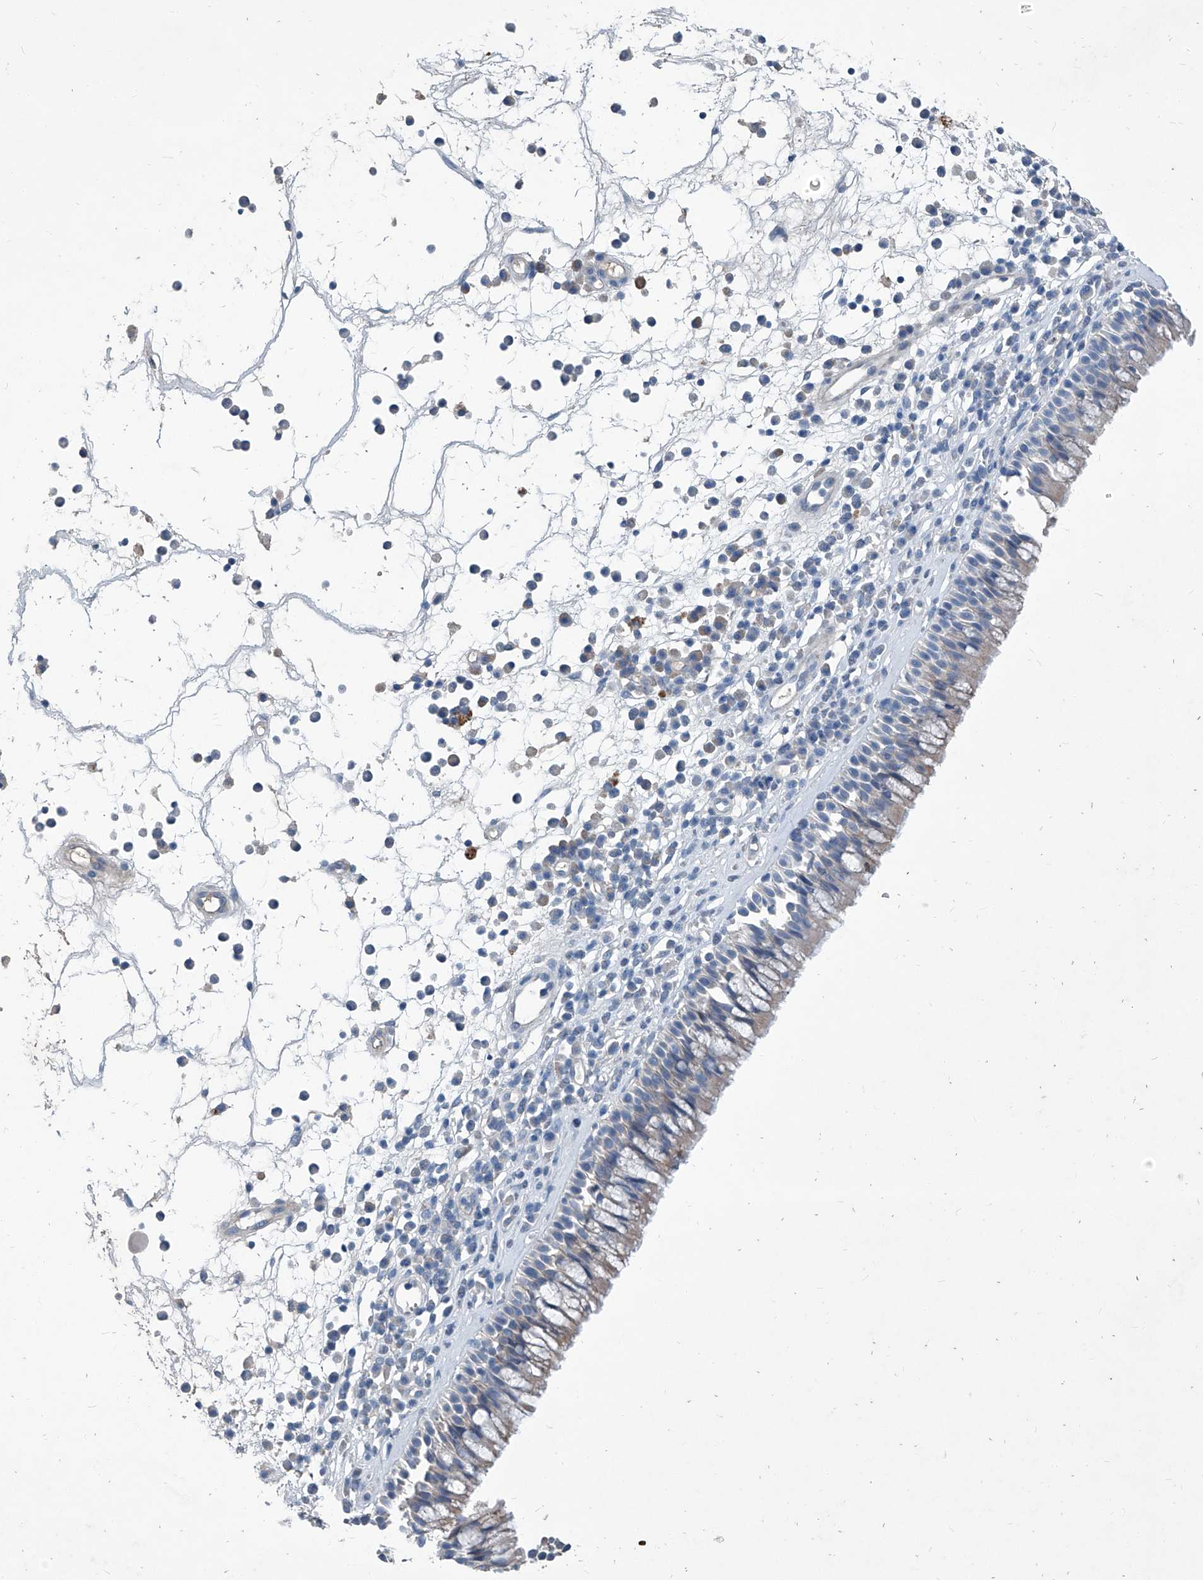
{"staining": {"intensity": "weak", "quantity": "25%-75%", "location": "cytoplasmic/membranous"}, "tissue": "nasopharynx", "cell_type": "Respiratory epithelial cells", "image_type": "normal", "snomed": [{"axis": "morphology", "description": "Normal tissue, NOS"}, {"axis": "morphology", "description": "Inflammation, NOS"}, {"axis": "morphology", "description": "Malignant melanoma, Metastatic site"}, {"axis": "topography", "description": "Nasopharynx"}], "caption": "IHC histopathology image of benign human nasopharynx stained for a protein (brown), which exhibits low levels of weak cytoplasmic/membranous positivity in approximately 25%-75% of respiratory epithelial cells.", "gene": "MTARC1", "patient": {"sex": "male", "age": 70}}